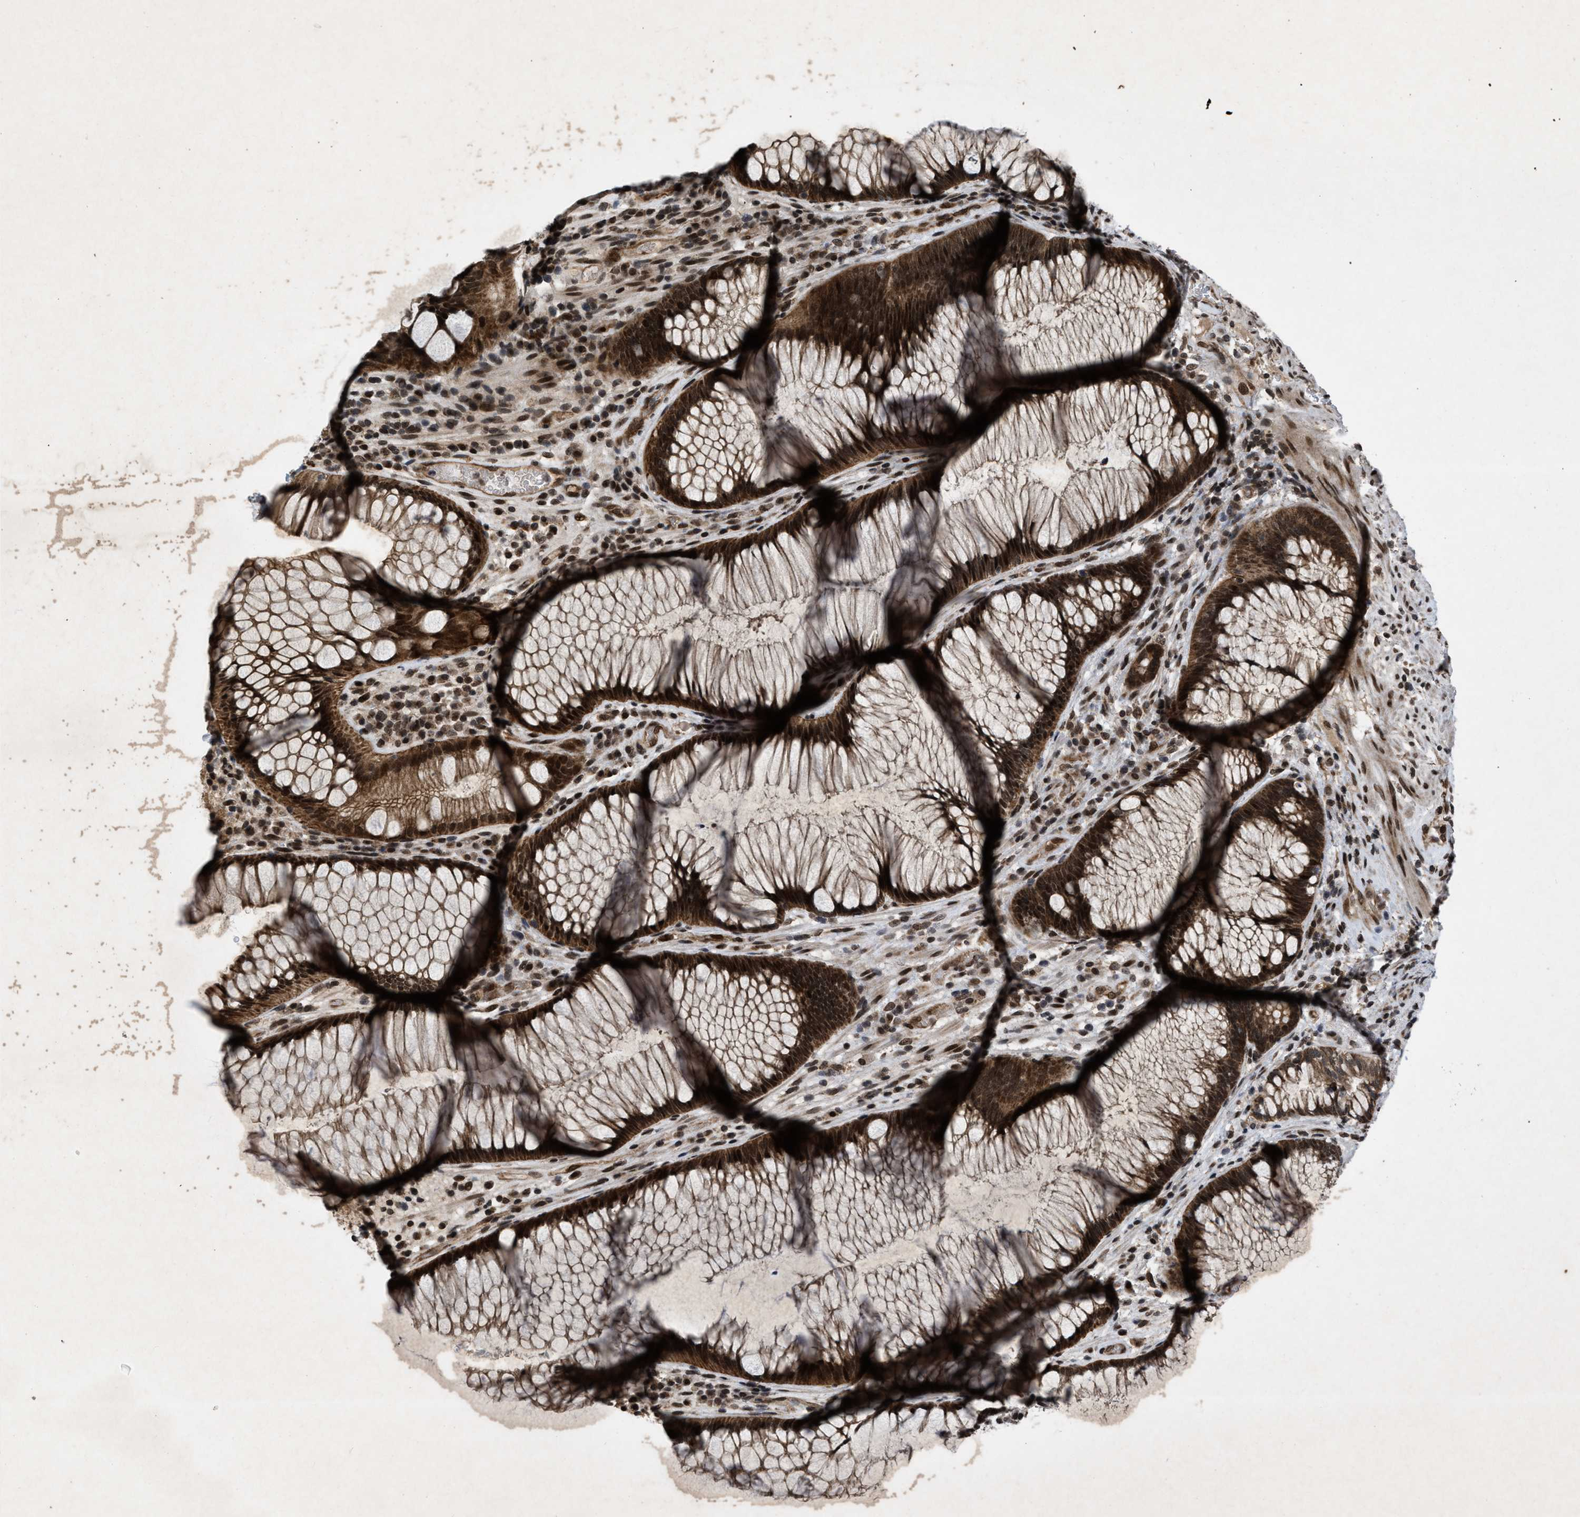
{"staining": {"intensity": "strong", "quantity": ">75%", "location": "cytoplasmic/membranous,nuclear"}, "tissue": "rectum", "cell_type": "Glandular cells", "image_type": "normal", "snomed": [{"axis": "morphology", "description": "Normal tissue, NOS"}, {"axis": "topography", "description": "Rectum"}], "caption": "Immunohistochemistry image of benign rectum: human rectum stained using immunohistochemistry reveals high levels of strong protein expression localized specifically in the cytoplasmic/membranous,nuclear of glandular cells, appearing as a cytoplasmic/membranous,nuclear brown color.", "gene": "ZNHIT1", "patient": {"sex": "male", "age": 51}}